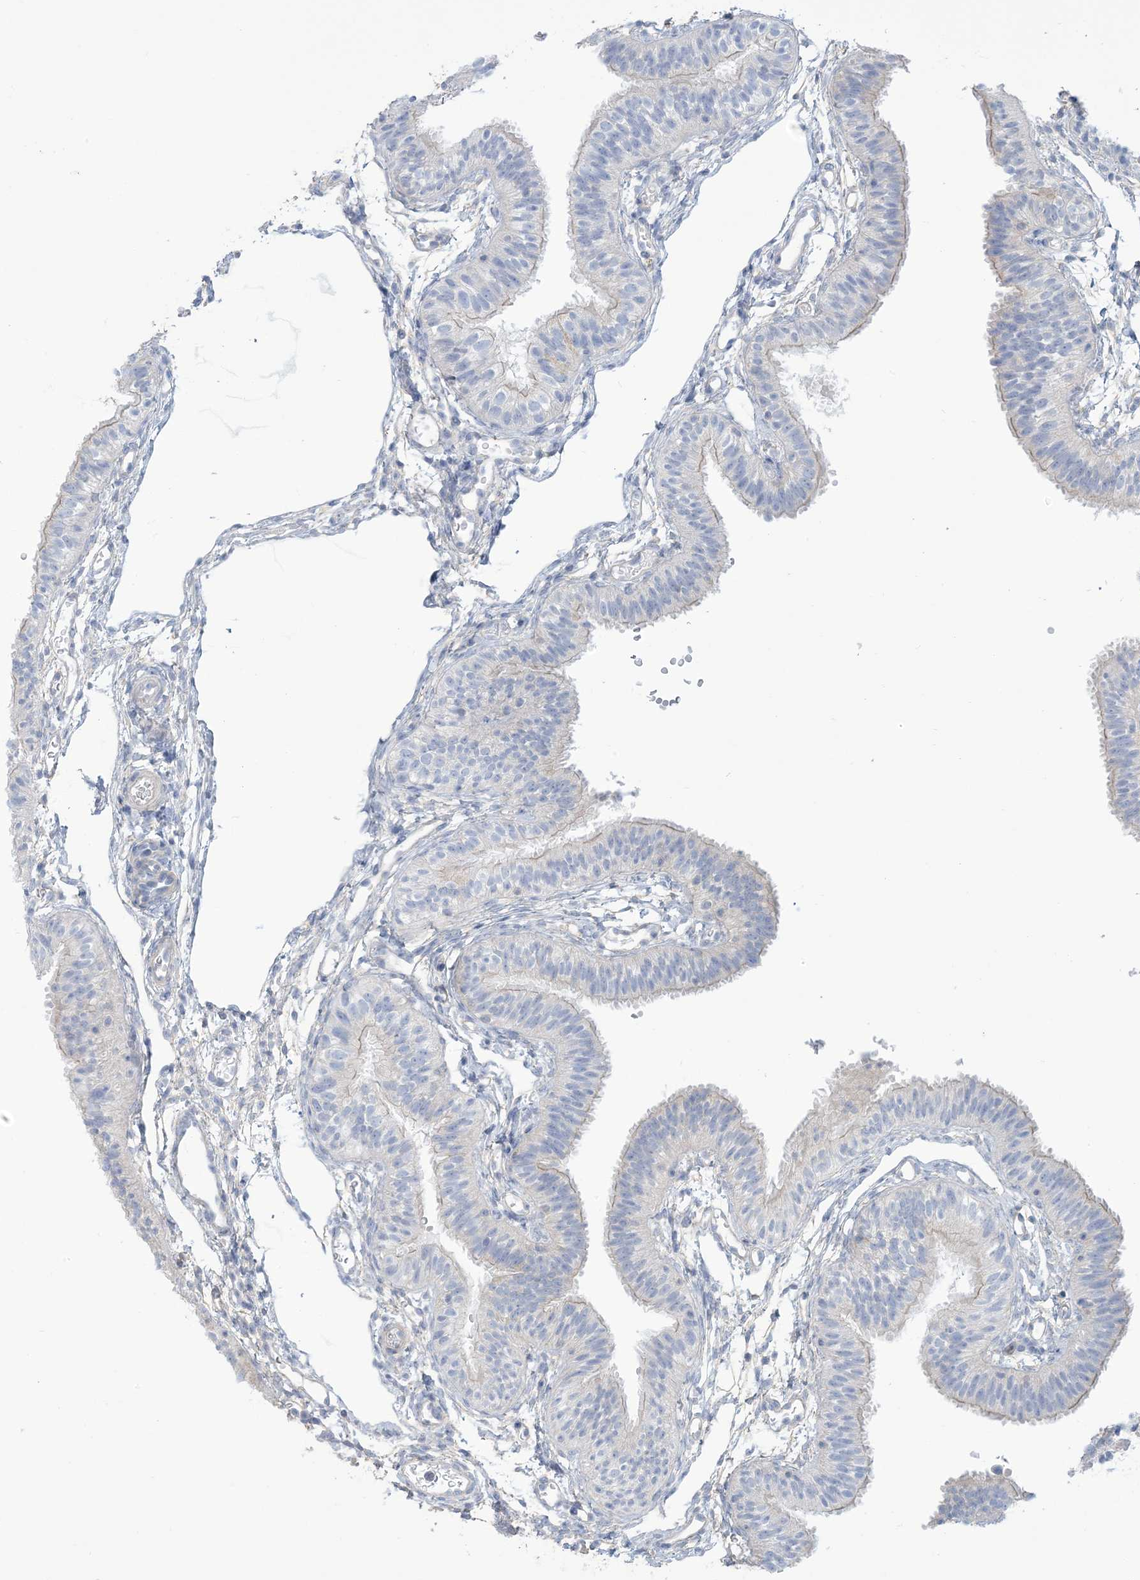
{"staining": {"intensity": "negative", "quantity": "none", "location": "none"}, "tissue": "fallopian tube", "cell_type": "Glandular cells", "image_type": "normal", "snomed": [{"axis": "morphology", "description": "Normal tissue, NOS"}, {"axis": "topography", "description": "Fallopian tube"}], "caption": "Fallopian tube stained for a protein using immunohistochemistry (IHC) demonstrates no positivity glandular cells.", "gene": "MTHFD2L", "patient": {"sex": "female", "age": 35}}